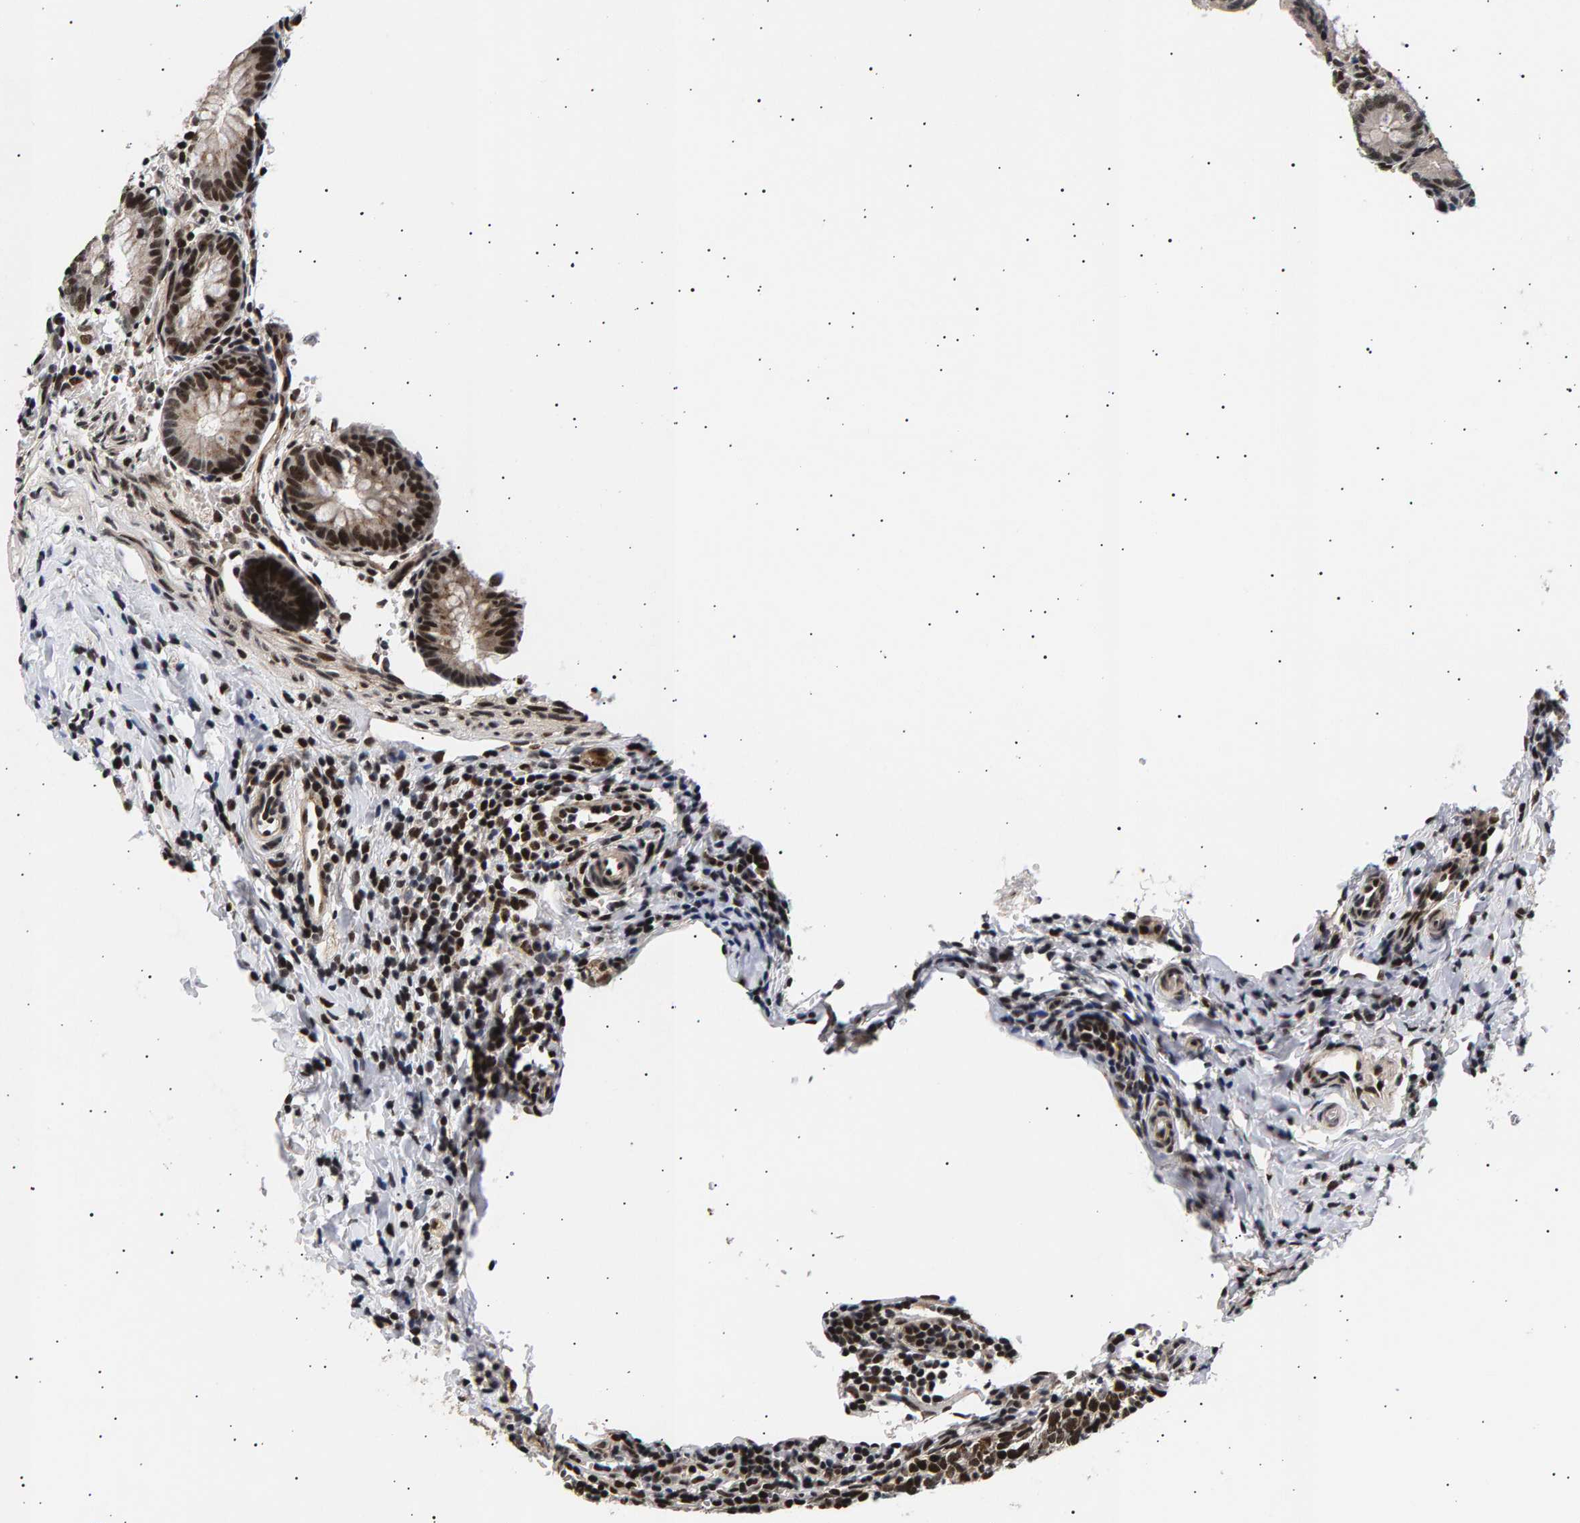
{"staining": {"intensity": "strong", "quantity": ">75%", "location": "nuclear"}, "tissue": "appendix", "cell_type": "Glandular cells", "image_type": "normal", "snomed": [{"axis": "morphology", "description": "Normal tissue, NOS"}, {"axis": "topography", "description": "Appendix"}], "caption": "A histopathology image of human appendix stained for a protein demonstrates strong nuclear brown staining in glandular cells. (DAB = brown stain, brightfield microscopy at high magnification).", "gene": "ANKRD40", "patient": {"sex": "male", "age": 1}}